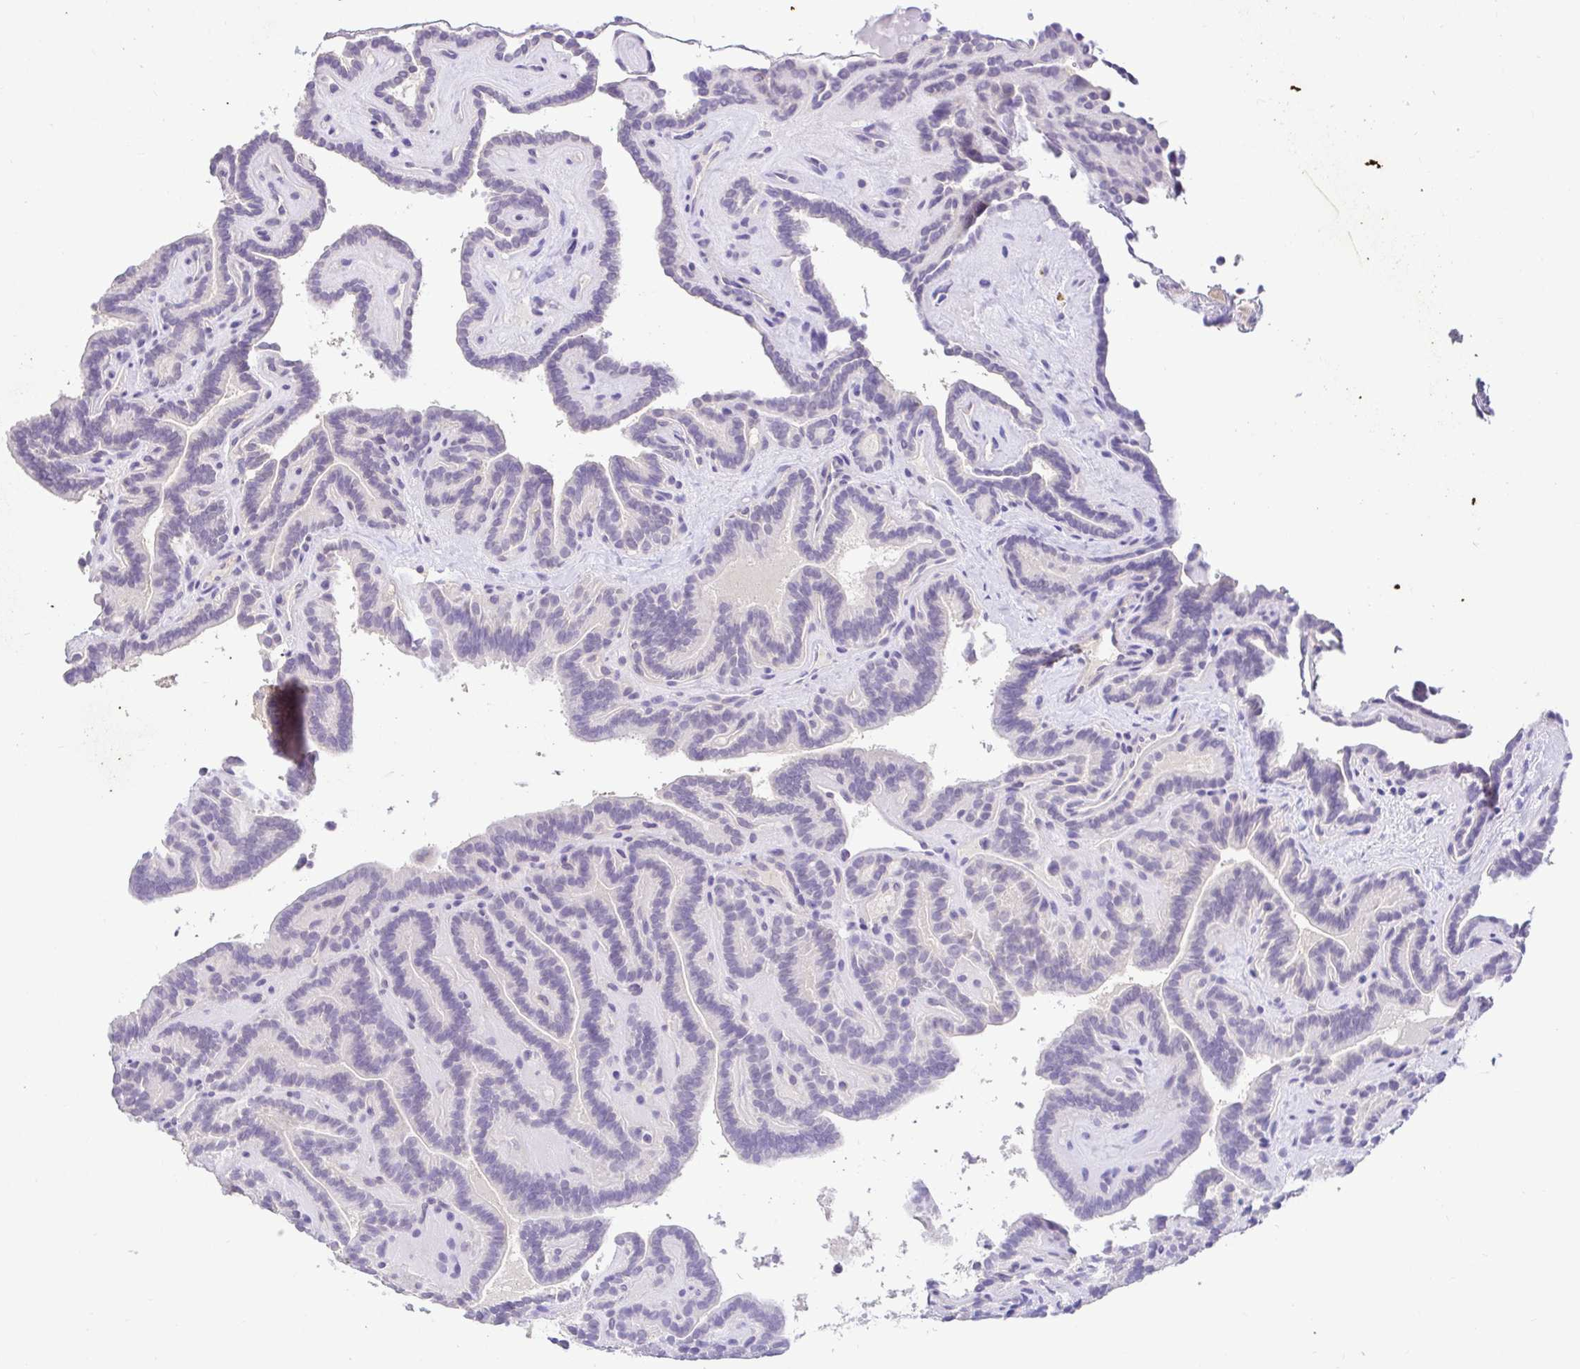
{"staining": {"intensity": "negative", "quantity": "none", "location": "none"}, "tissue": "thyroid cancer", "cell_type": "Tumor cells", "image_type": "cancer", "snomed": [{"axis": "morphology", "description": "Papillary adenocarcinoma, NOS"}, {"axis": "topography", "description": "Thyroid gland"}], "caption": "This is a image of immunohistochemistry (IHC) staining of thyroid cancer, which shows no expression in tumor cells.", "gene": "CDO1", "patient": {"sex": "female", "age": 21}}